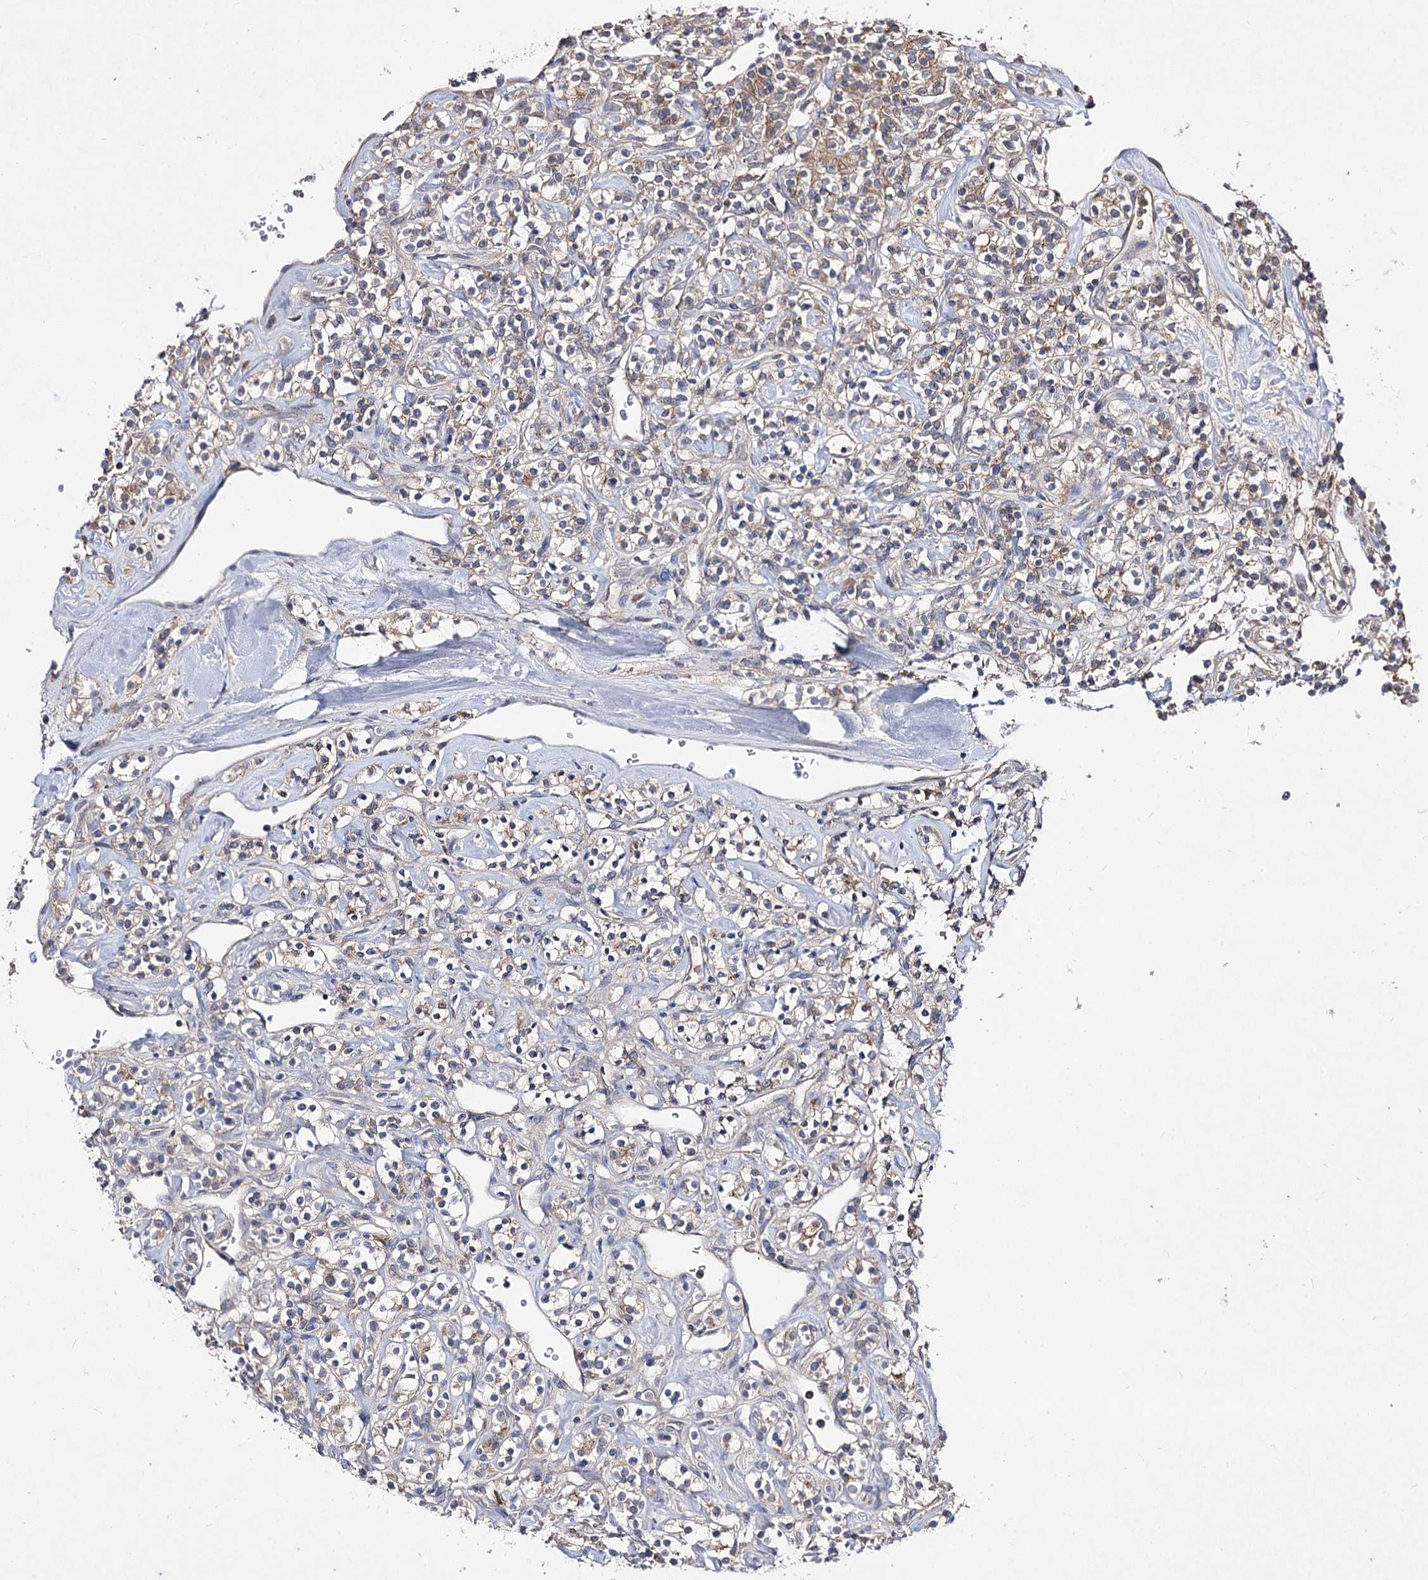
{"staining": {"intensity": "weak", "quantity": "25%-75%", "location": "cytoplasmic/membranous"}, "tissue": "renal cancer", "cell_type": "Tumor cells", "image_type": "cancer", "snomed": [{"axis": "morphology", "description": "Adenocarcinoma, NOS"}, {"axis": "topography", "description": "Kidney"}], "caption": "A low amount of weak cytoplasmic/membranous positivity is appreciated in approximately 25%-75% of tumor cells in adenocarcinoma (renal) tissue.", "gene": "ARFIP2", "patient": {"sex": "male", "age": 77}}